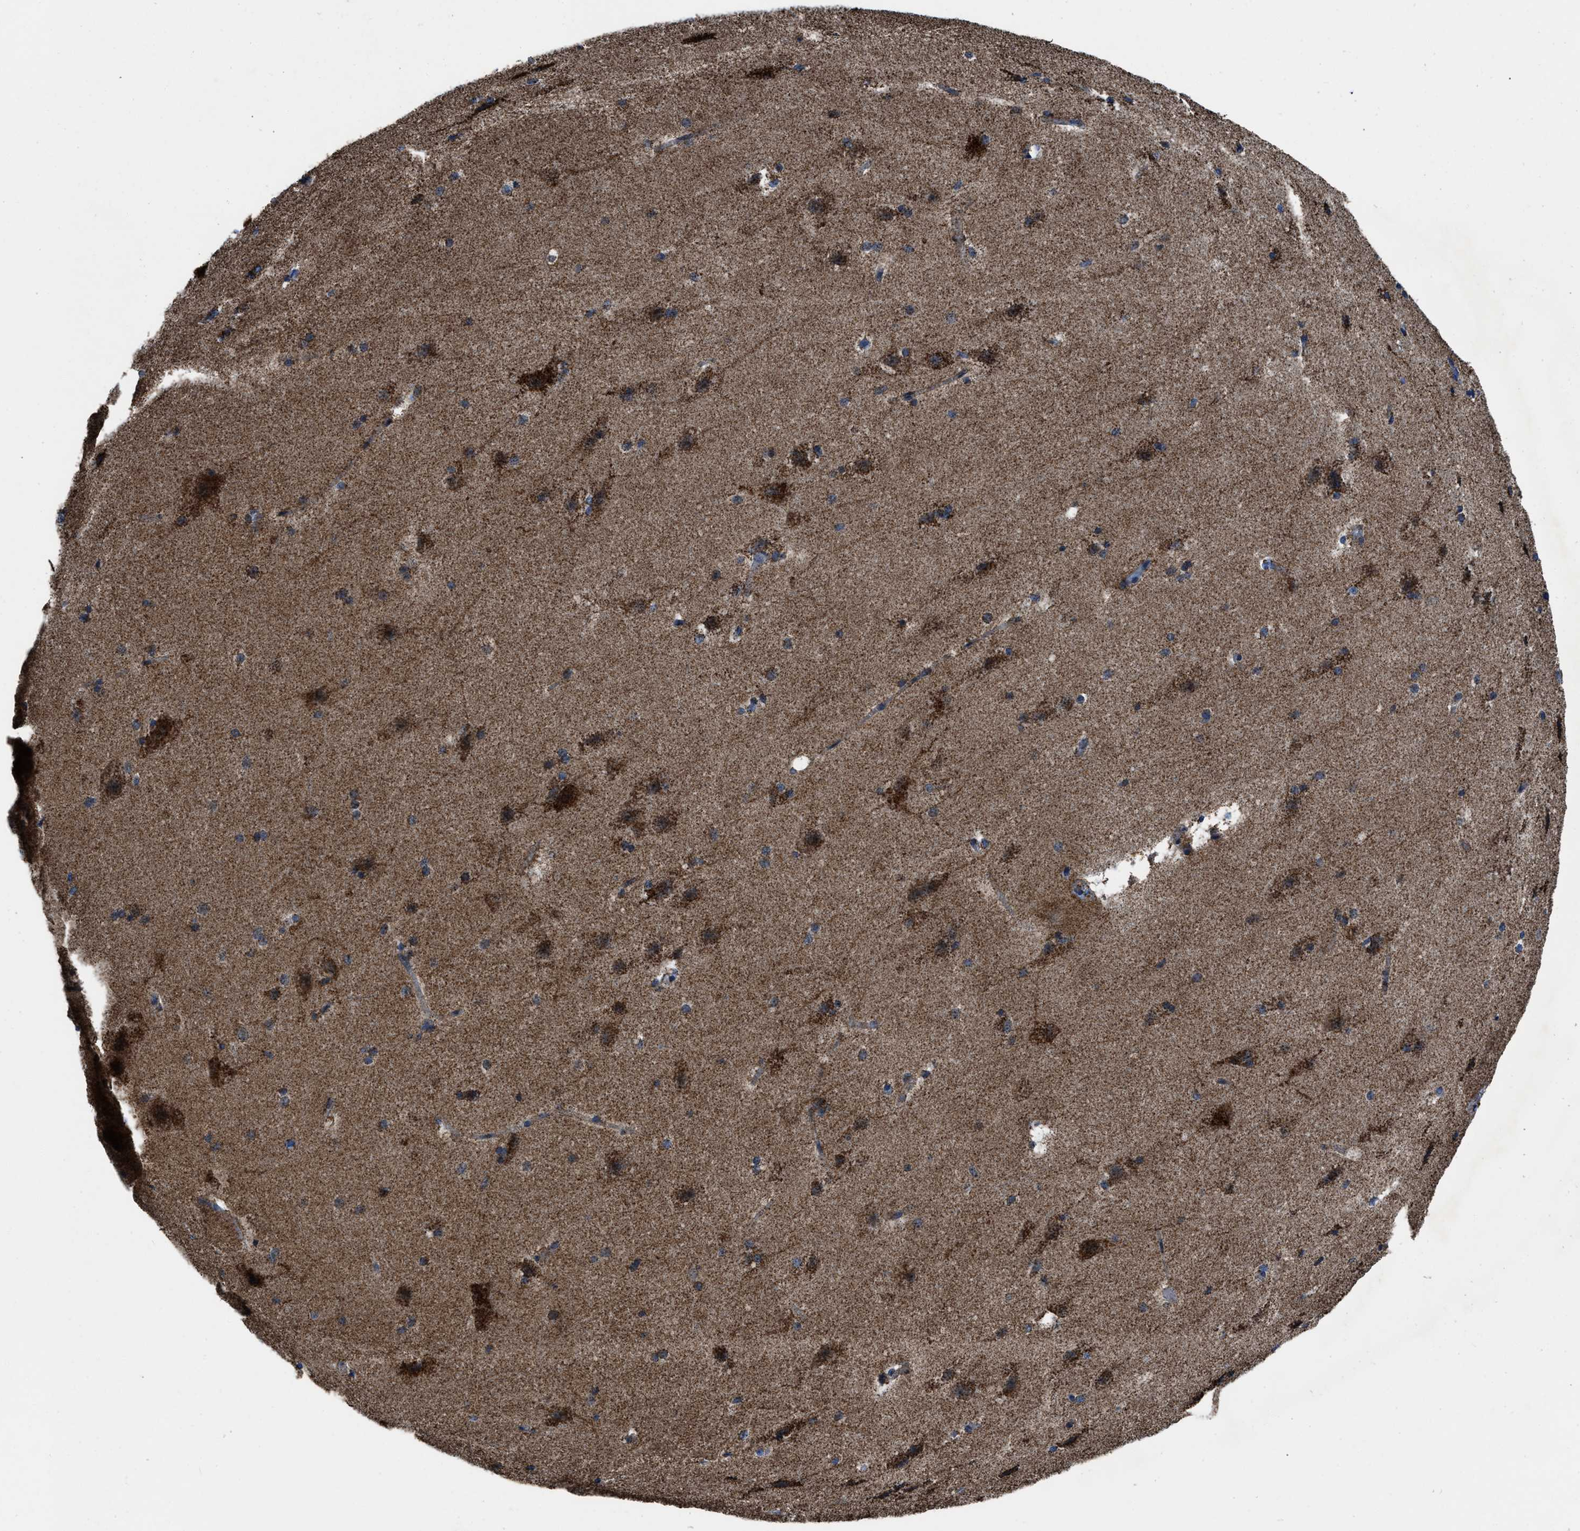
{"staining": {"intensity": "weak", "quantity": "25%-75%", "location": "cytoplasmic/membranous"}, "tissue": "cerebral cortex", "cell_type": "Endothelial cells", "image_type": "normal", "snomed": [{"axis": "morphology", "description": "Normal tissue, NOS"}, {"axis": "topography", "description": "Cerebral cortex"}, {"axis": "topography", "description": "Hippocampus"}], "caption": "Brown immunohistochemical staining in benign cerebral cortex displays weak cytoplasmic/membranous staining in approximately 25%-75% of endothelial cells.", "gene": "NSD3", "patient": {"sex": "female", "age": 19}}